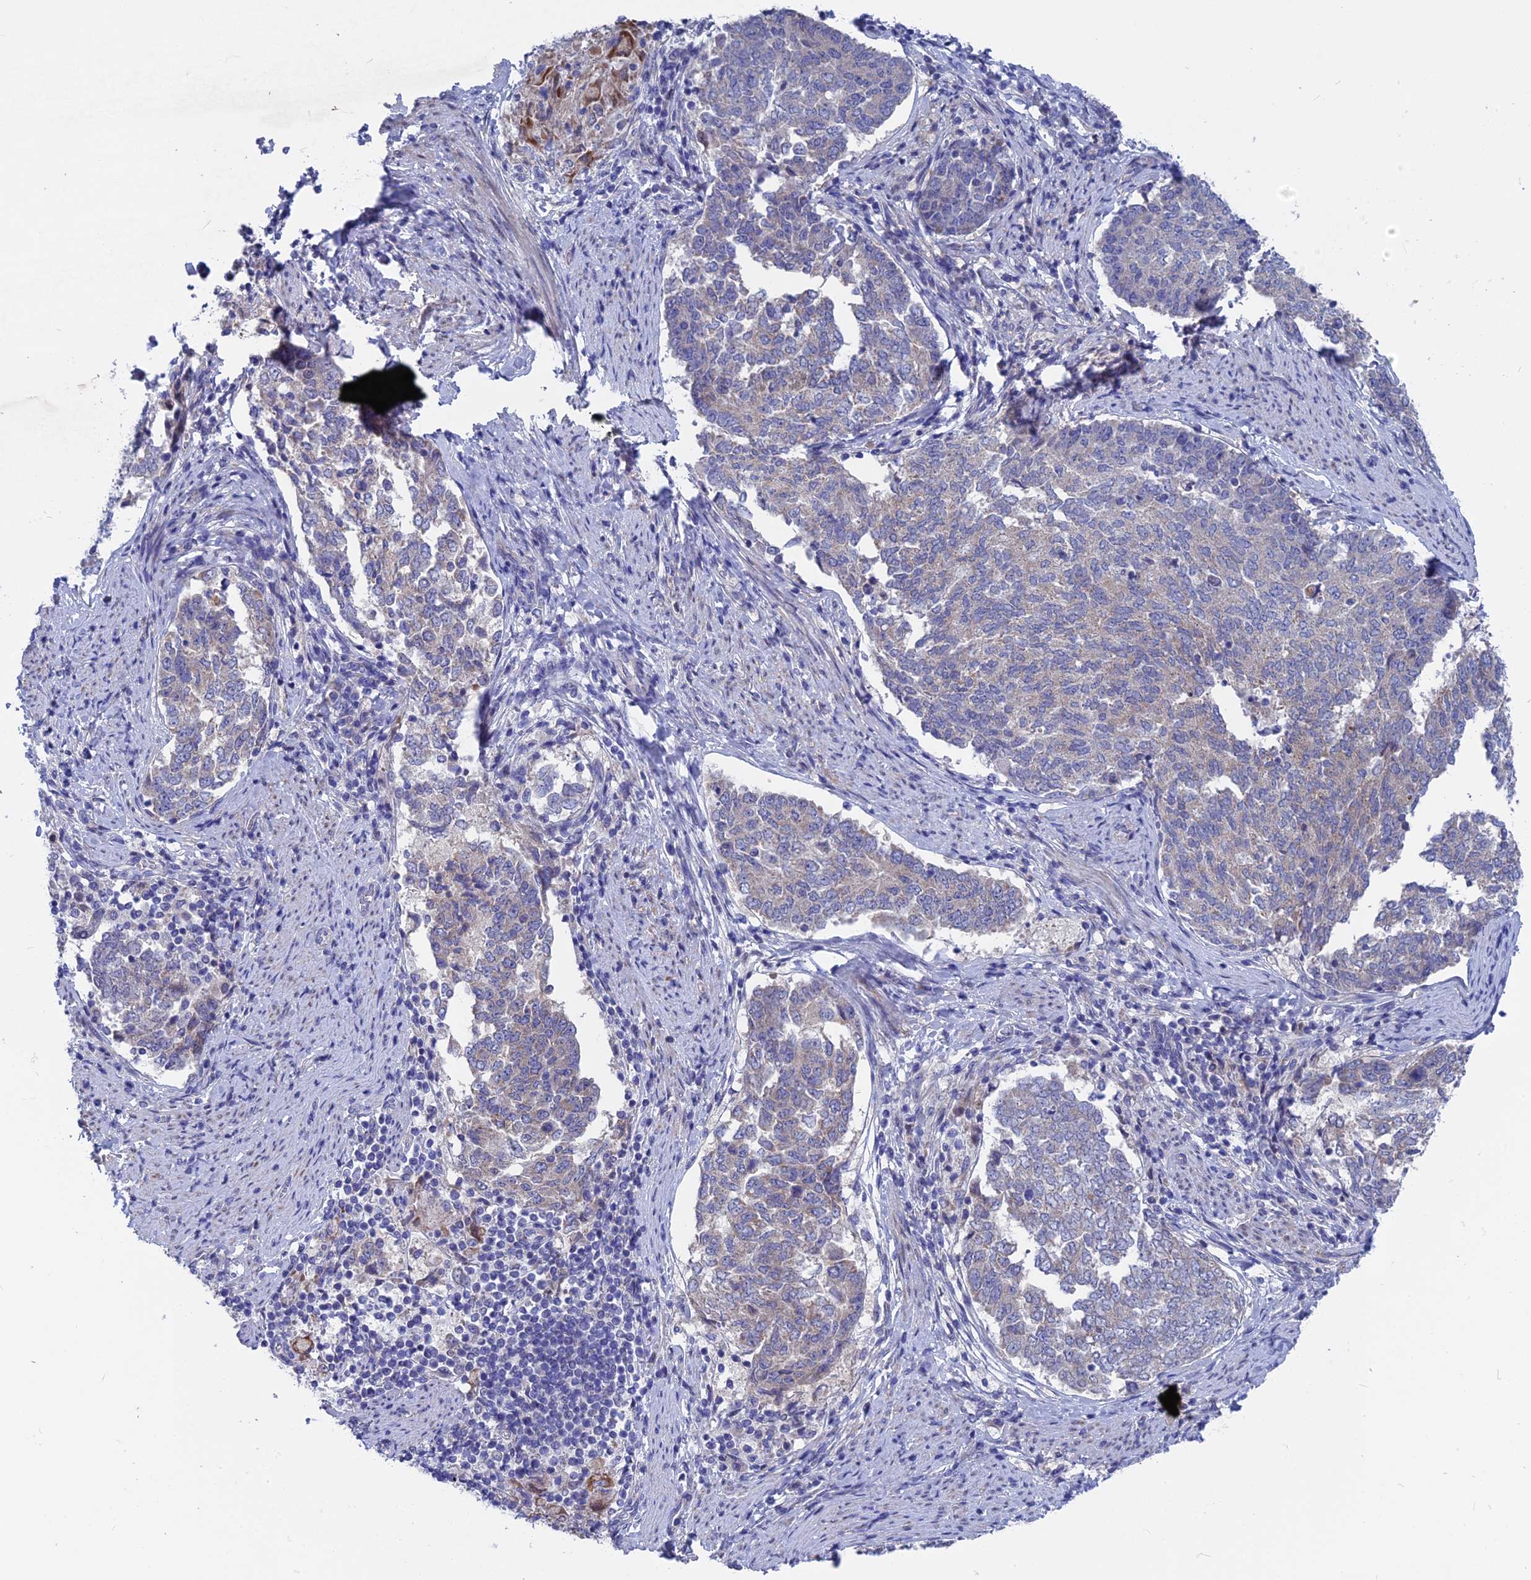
{"staining": {"intensity": "negative", "quantity": "none", "location": "none"}, "tissue": "endometrial cancer", "cell_type": "Tumor cells", "image_type": "cancer", "snomed": [{"axis": "morphology", "description": "Adenocarcinoma, NOS"}, {"axis": "topography", "description": "Endometrium"}], "caption": "Immunohistochemical staining of human endometrial cancer (adenocarcinoma) shows no significant staining in tumor cells.", "gene": "AK4", "patient": {"sex": "female", "age": 80}}